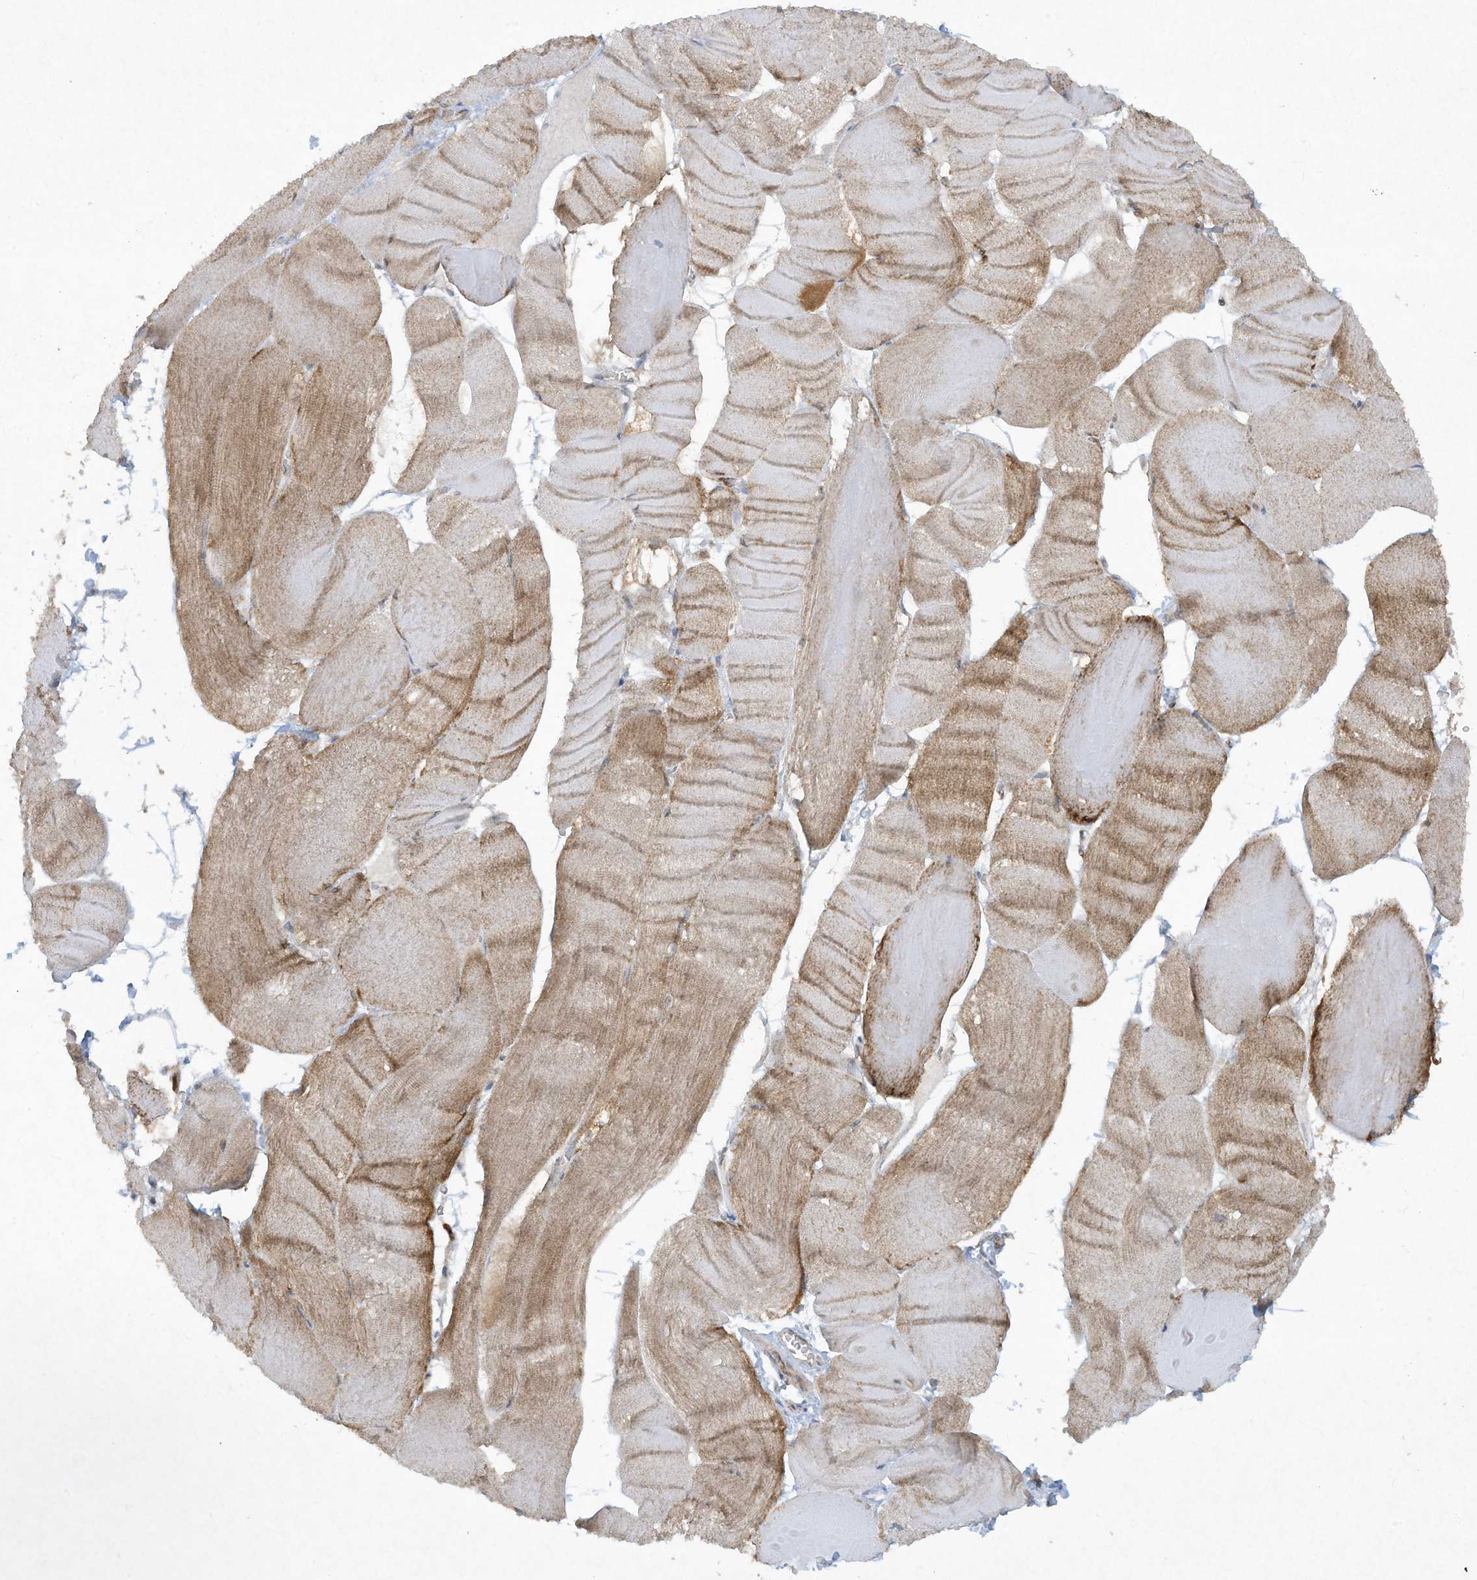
{"staining": {"intensity": "moderate", "quantity": ">75%", "location": "cytoplasmic/membranous"}, "tissue": "skeletal muscle", "cell_type": "Myocytes", "image_type": "normal", "snomed": [{"axis": "morphology", "description": "Normal tissue, NOS"}, {"axis": "morphology", "description": "Basal cell carcinoma"}, {"axis": "topography", "description": "Skeletal muscle"}], "caption": "Immunohistochemistry (IHC) image of benign skeletal muscle stained for a protein (brown), which reveals medium levels of moderate cytoplasmic/membranous expression in approximately >75% of myocytes.", "gene": "CHRNA4", "patient": {"sex": "female", "age": 64}}